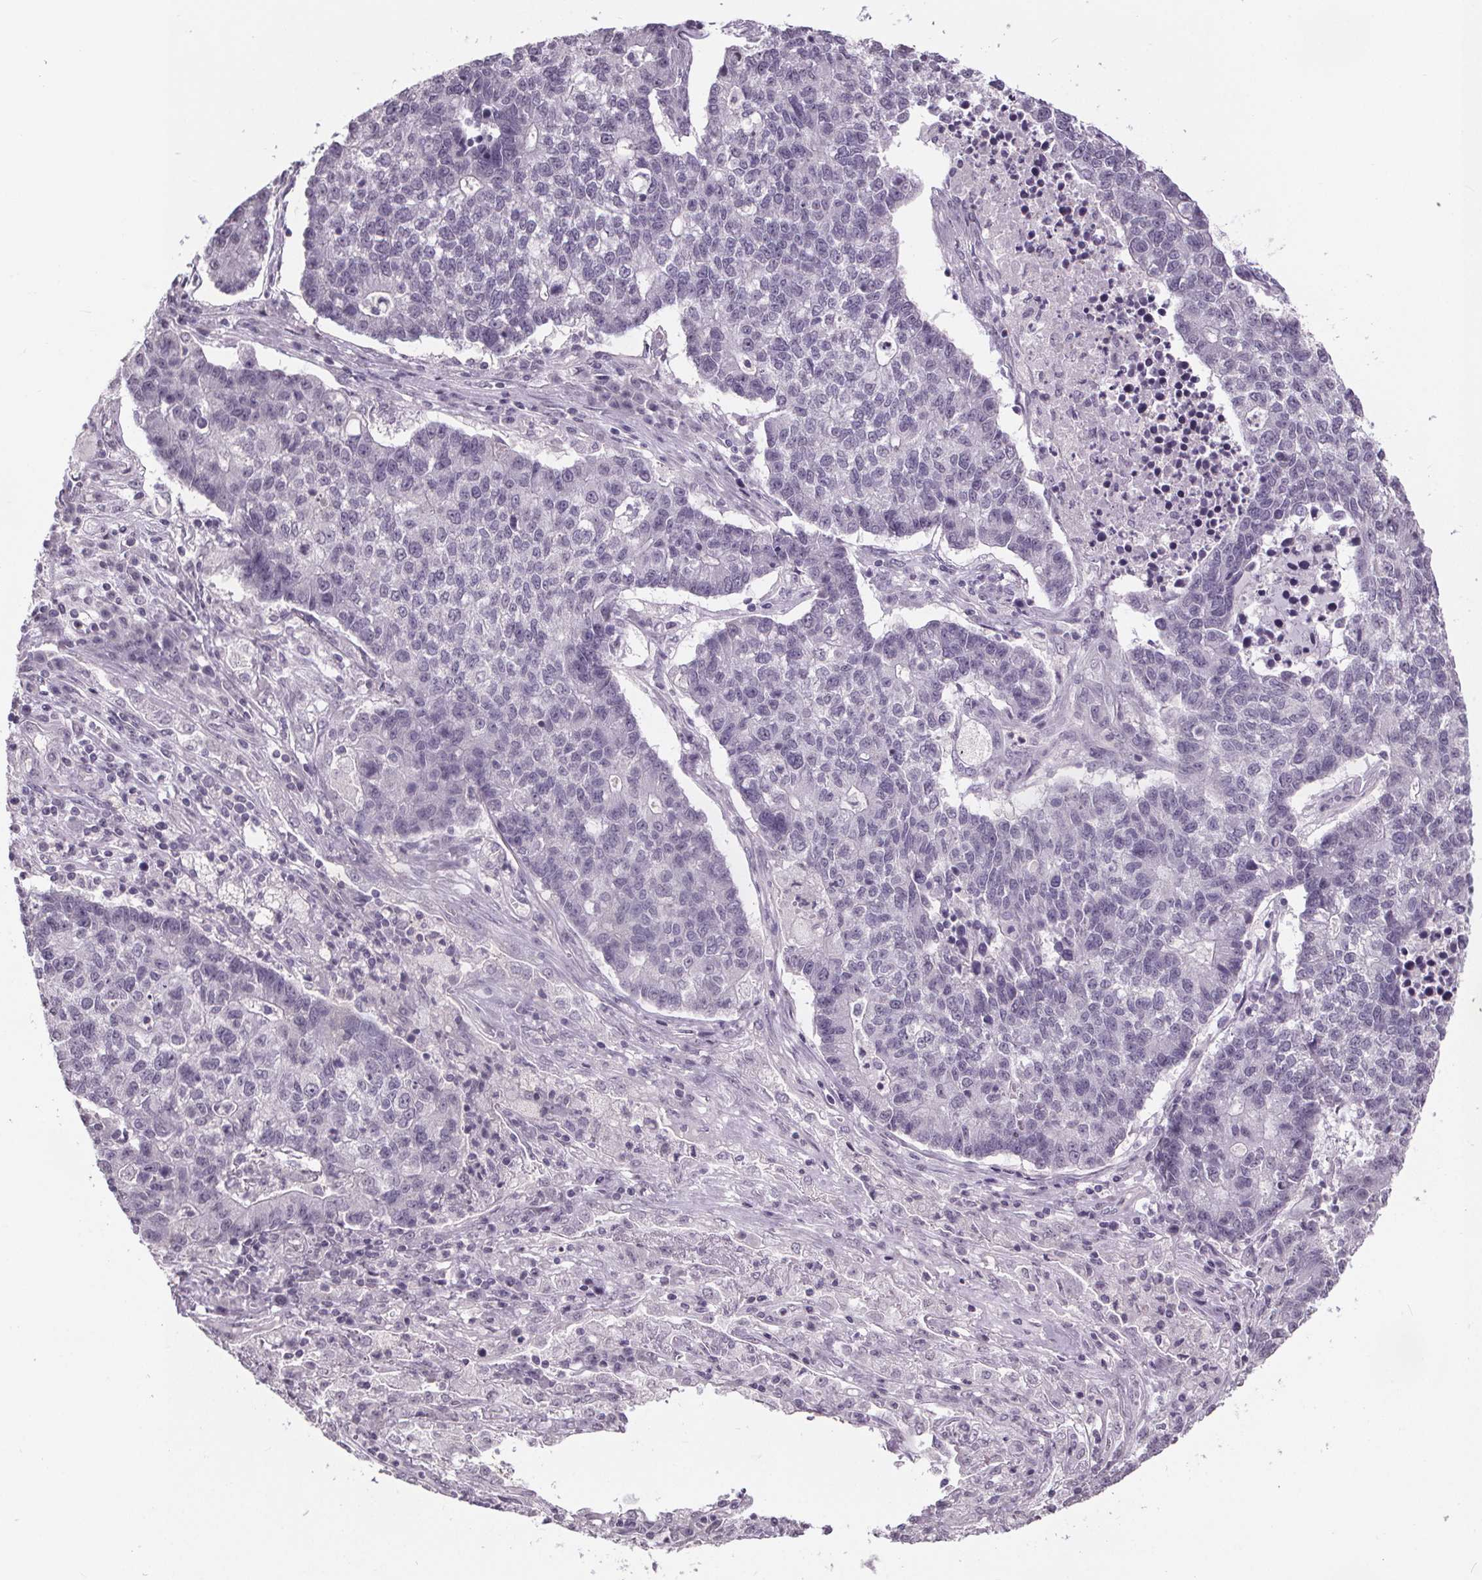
{"staining": {"intensity": "negative", "quantity": "none", "location": "none"}, "tissue": "lung cancer", "cell_type": "Tumor cells", "image_type": "cancer", "snomed": [{"axis": "morphology", "description": "Adenocarcinoma, NOS"}, {"axis": "topography", "description": "Lung"}], "caption": "Immunohistochemistry histopathology image of neoplastic tissue: lung adenocarcinoma stained with DAB demonstrates no significant protein positivity in tumor cells. (DAB (3,3'-diaminobenzidine) immunohistochemistry visualized using brightfield microscopy, high magnification).", "gene": "NKX6-1", "patient": {"sex": "male", "age": 57}}